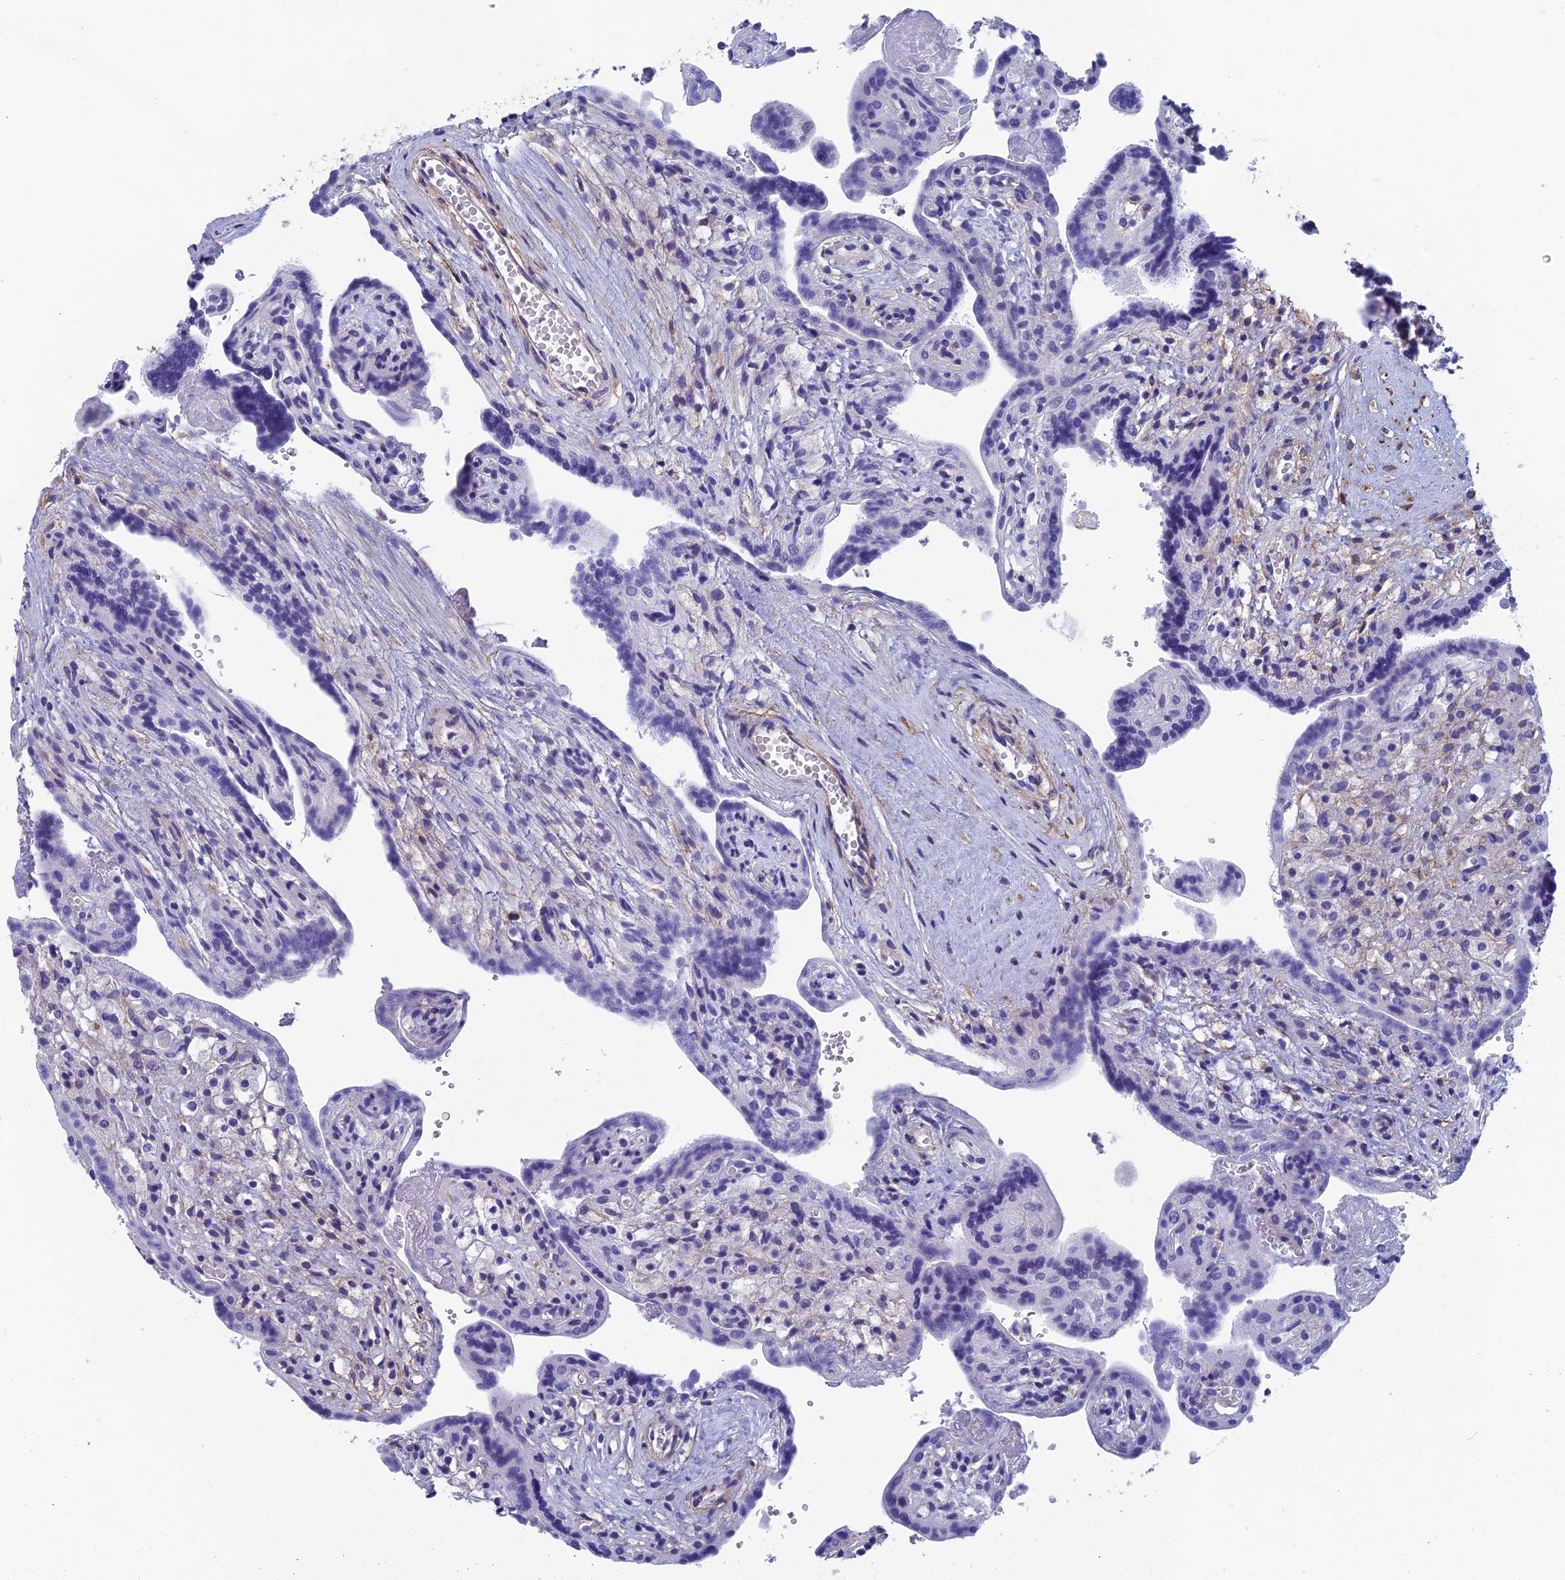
{"staining": {"intensity": "negative", "quantity": "none", "location": "none"}, "tissue": "placenta", "cell_type": "Trophoblastic cells", "image_type": "normal", "snomed": [{"axis": "morphology", "description": "Normal tissue, NOS"}, {"axis": "topography", "description": "Placenta"}], "caption": "Immunohistochemistry (IHC) of normal human placenta reveals no positivity in trophoblastic cells.", "gene": "ADH7", "patient": {"sex": "female", "age": 37}}